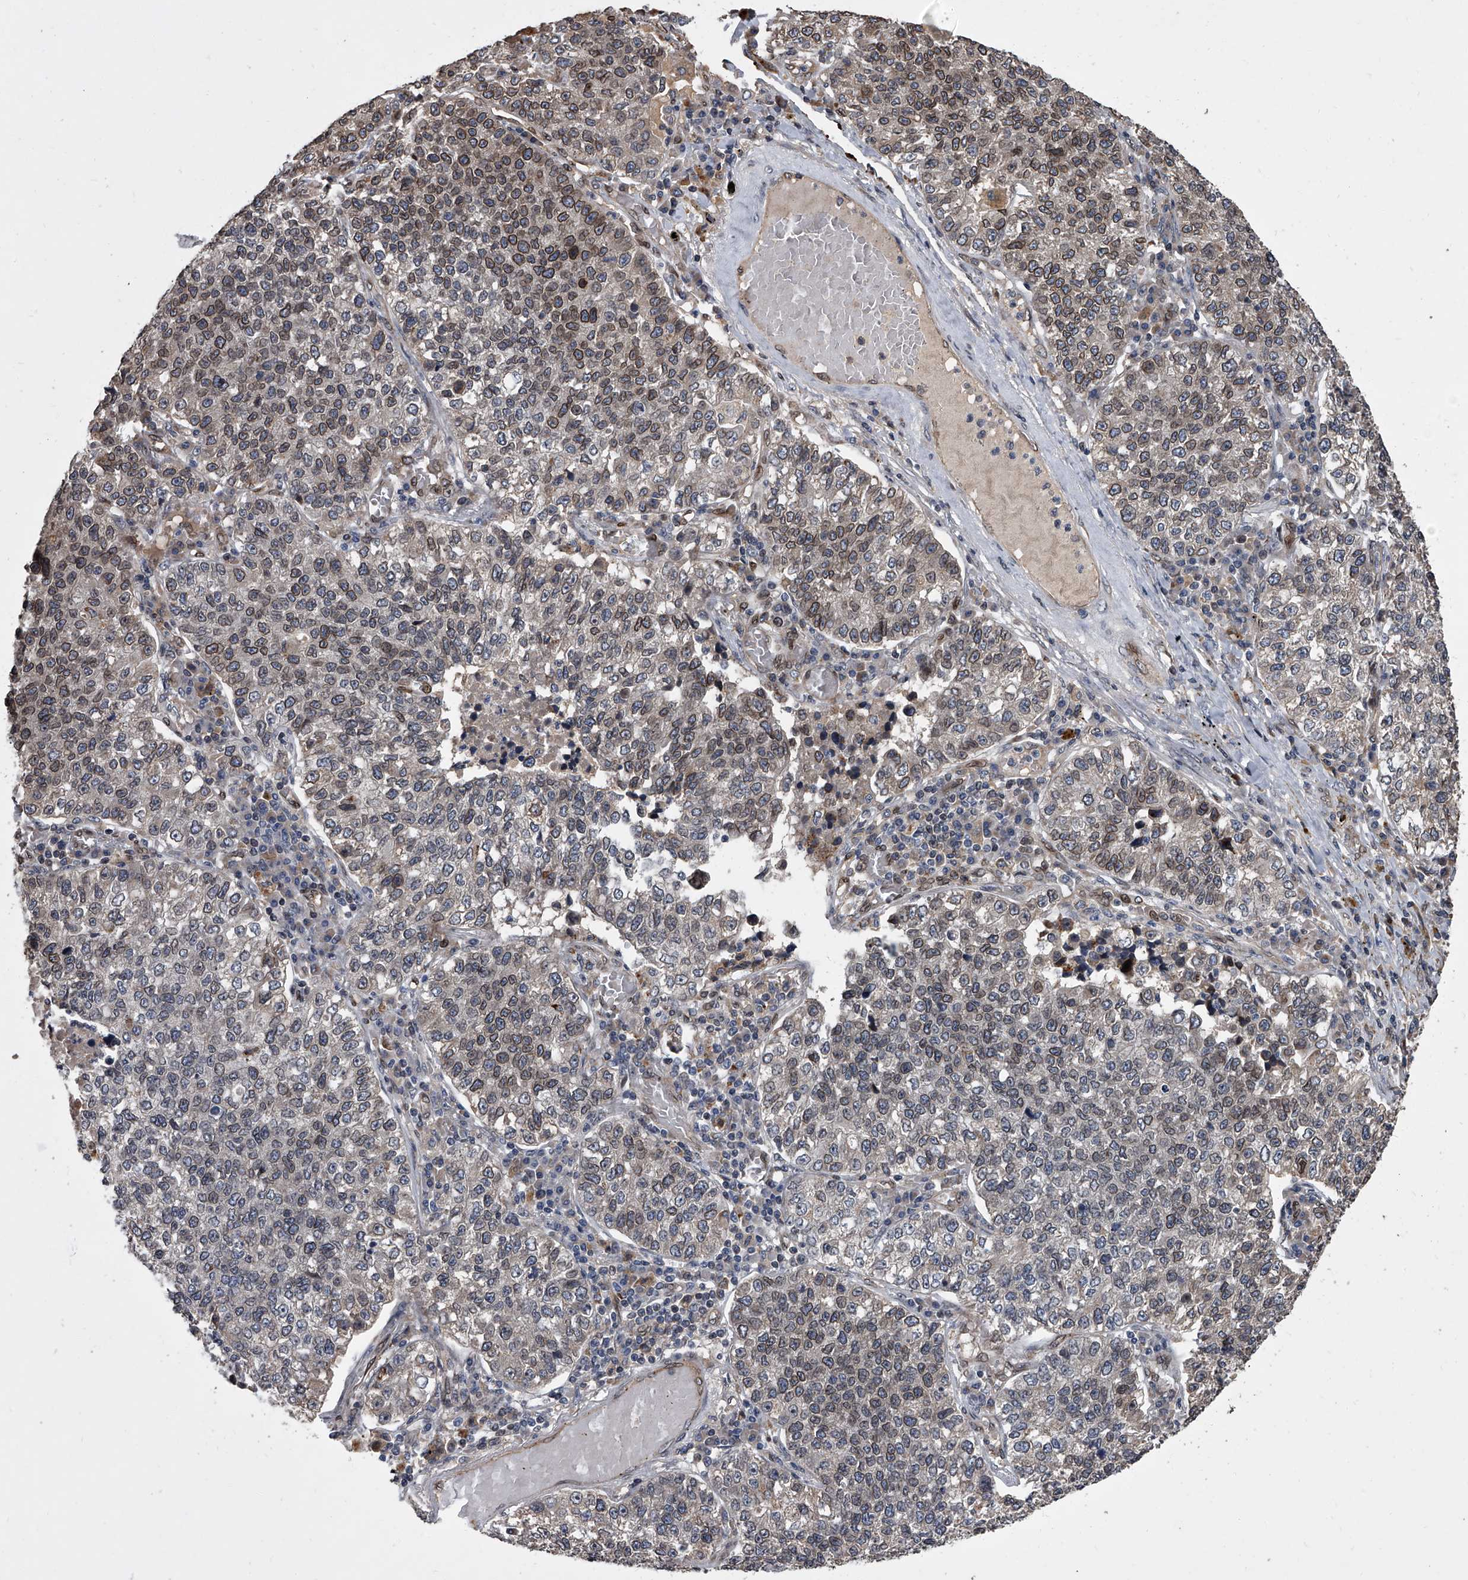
{"staining": {"intensity": "moderate", "quantity": "25%-75%", "location": "cytoplasmic/membranous,nuclear"}, "tissue": "lung cancer", "cell_type": "Tumor cells", "image_type": "cancer", "snomed": [{"axis": "morphology", "description": "Adenocarcinoma, NOS"}, {"axis": "topography", "description": "Lung"}], "caption": "Immunohistochemical staining of human lung cancer (adenocarcinoma) displays medium levels of moderate cytoplasmic/membranous and nuclear expression in approximately 25%-75% of tumor cells.", "gene": "LRRC8C", "patient": {"sex": "male", "age": 49}}